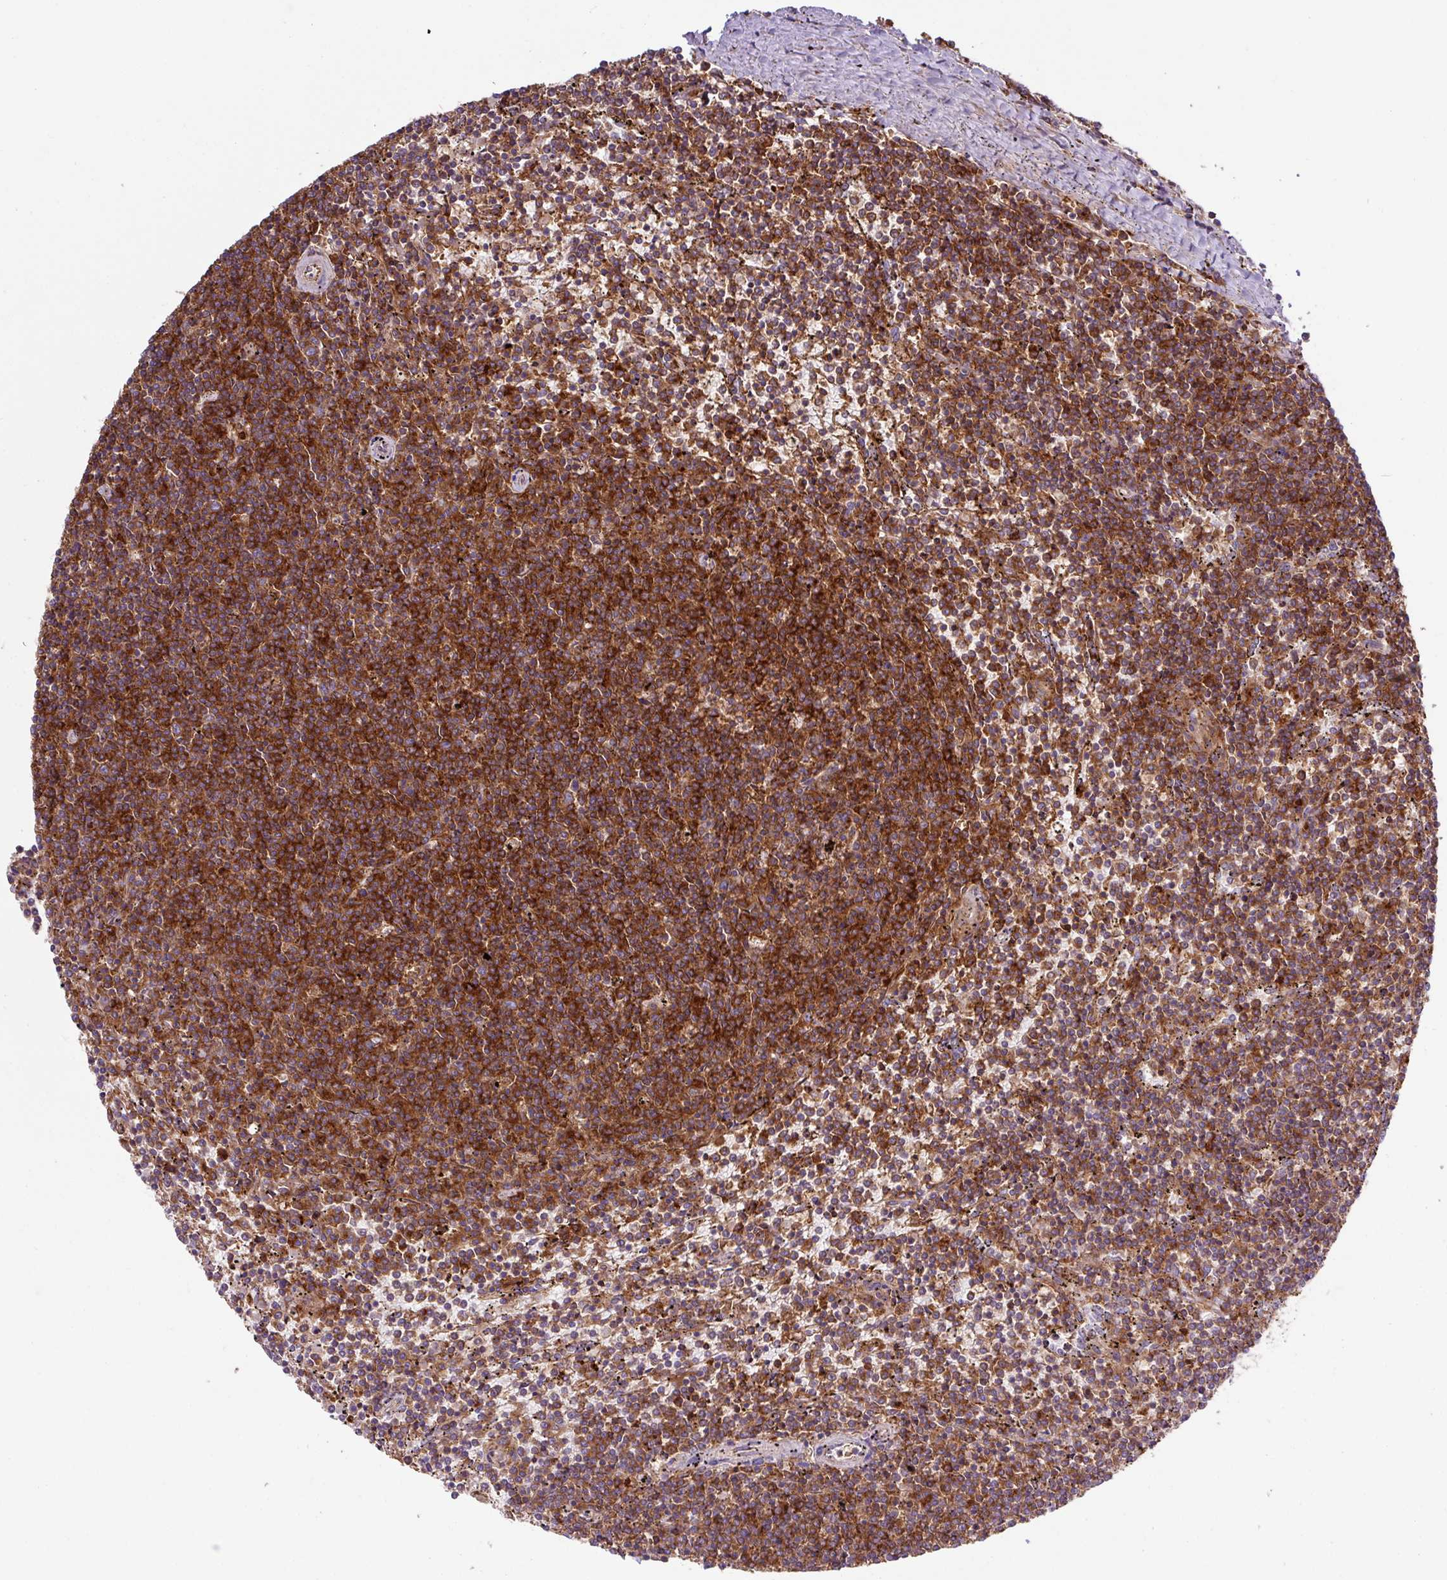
{"staining": {"intensity": "strong", "quantity": ">75%", "location": "cytoplasmic/membranous"}, "tissue": "lymphoma", "cell_type": "Tumor cells", "image_type": "cancer", "snomed": [{"axis": "morphology", "description": "Malignant lymphoma, non-Hodgkin's type, Low grade"}, {"axis": "topography", "description": "Spleen"}], "caption": "Tumor cells demonstrate strong cytoplasmic/membranous expression in about >75% of cells in low-grade malignant lymphoma, non-Hodgkin's type.", "gene": "RIC1", "patient": {"sex": "female", "age": 50}}